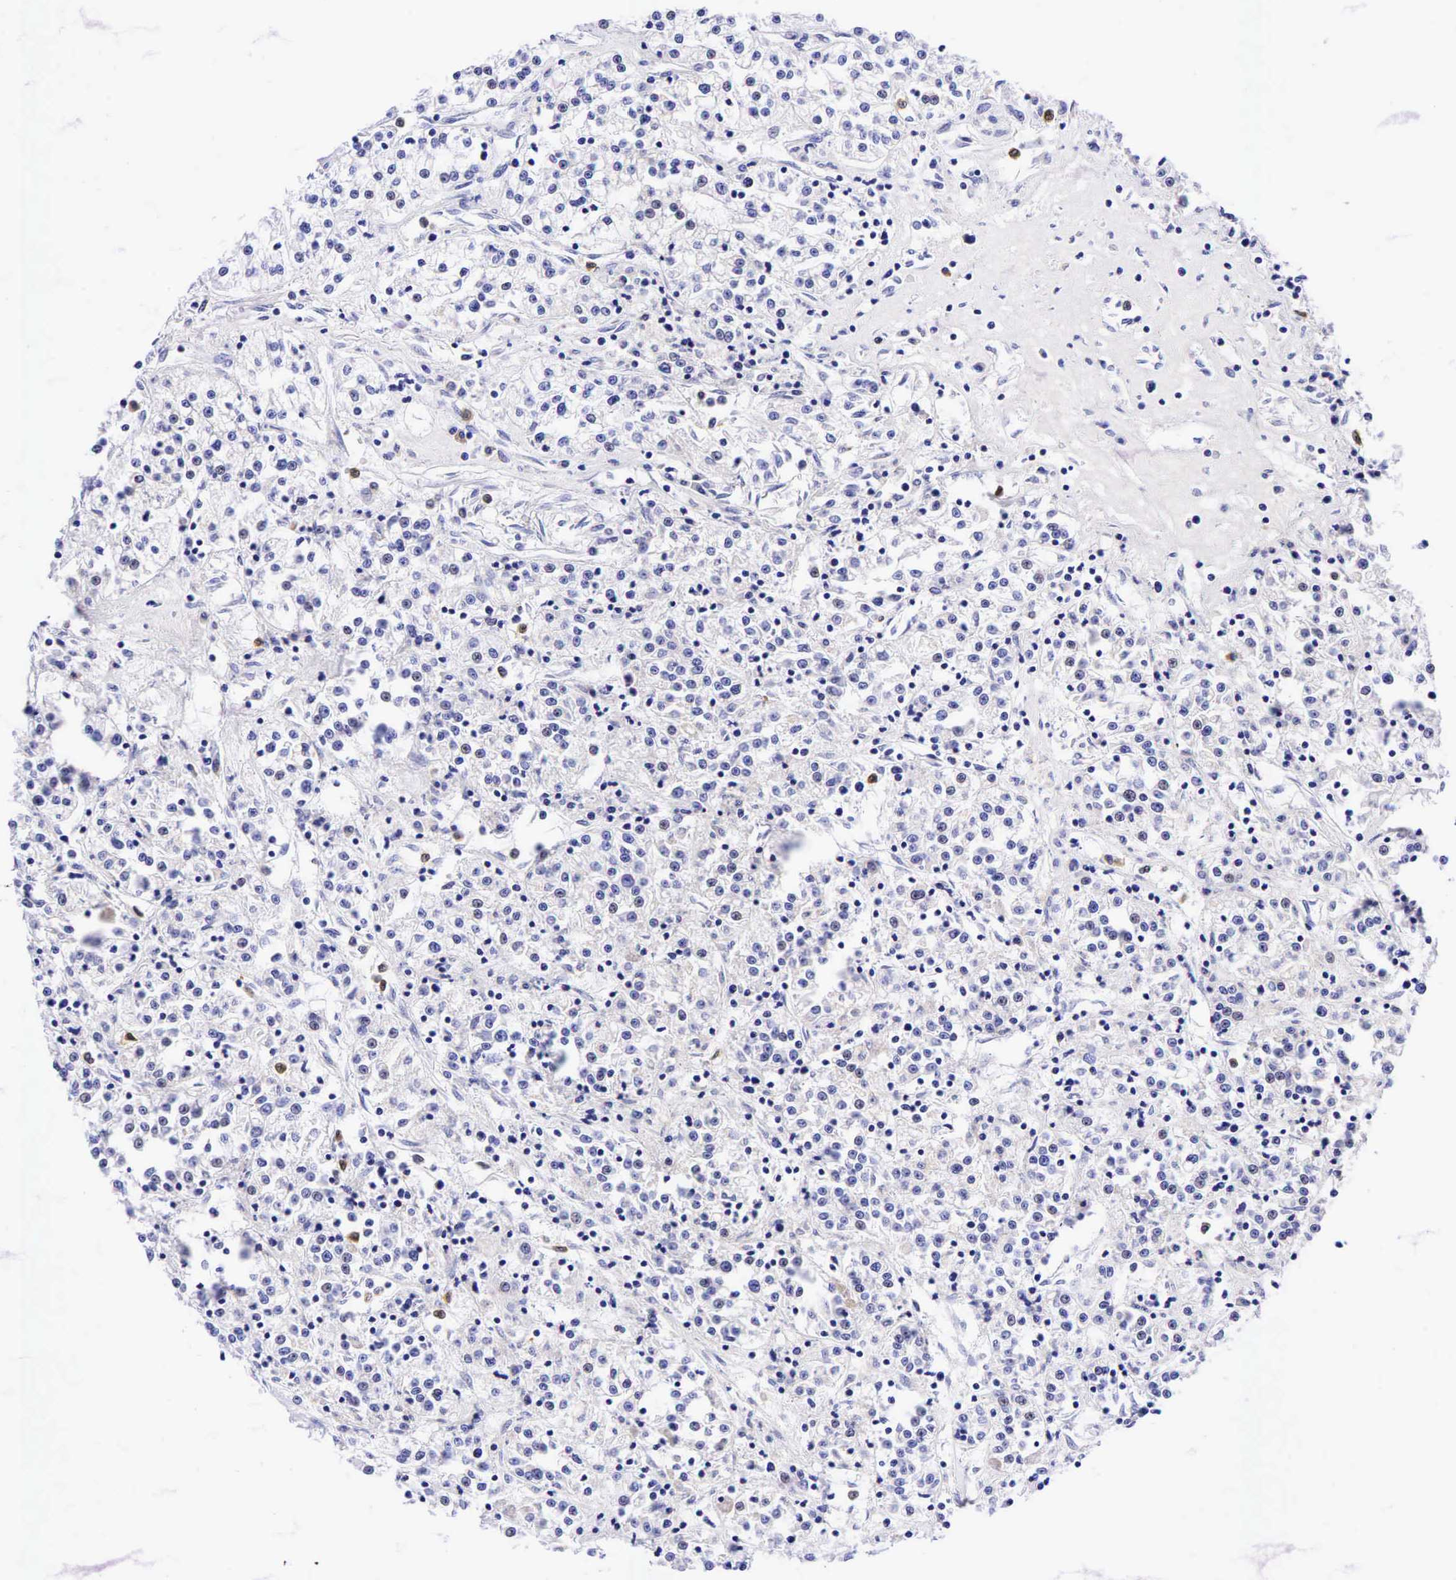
{"staining": {"intensity": "negative", "quantity": "none", "location": "none"}, "tissue": "renal cancer", "cell_type": "Tumor cells", "image_type": "cancer", "snomed": [{"axis": "morphology", "description": "Adenocarcinoma, NOS"}, {"axis": "topography", "description": "Kidney"}], "caption": "This is a photomicrograph of immunohistochemistry staining of renal cancer (adenocarcinoma), which shows no expression in tumor cells. Brightfield microscopy of immunohistochemistry (IHC) stained with DAB (brown) and hematoxylin (blue), captured at high magnification.", "gene": "TNFRSF8", "patient": {"sex": "female", "age": 76}}